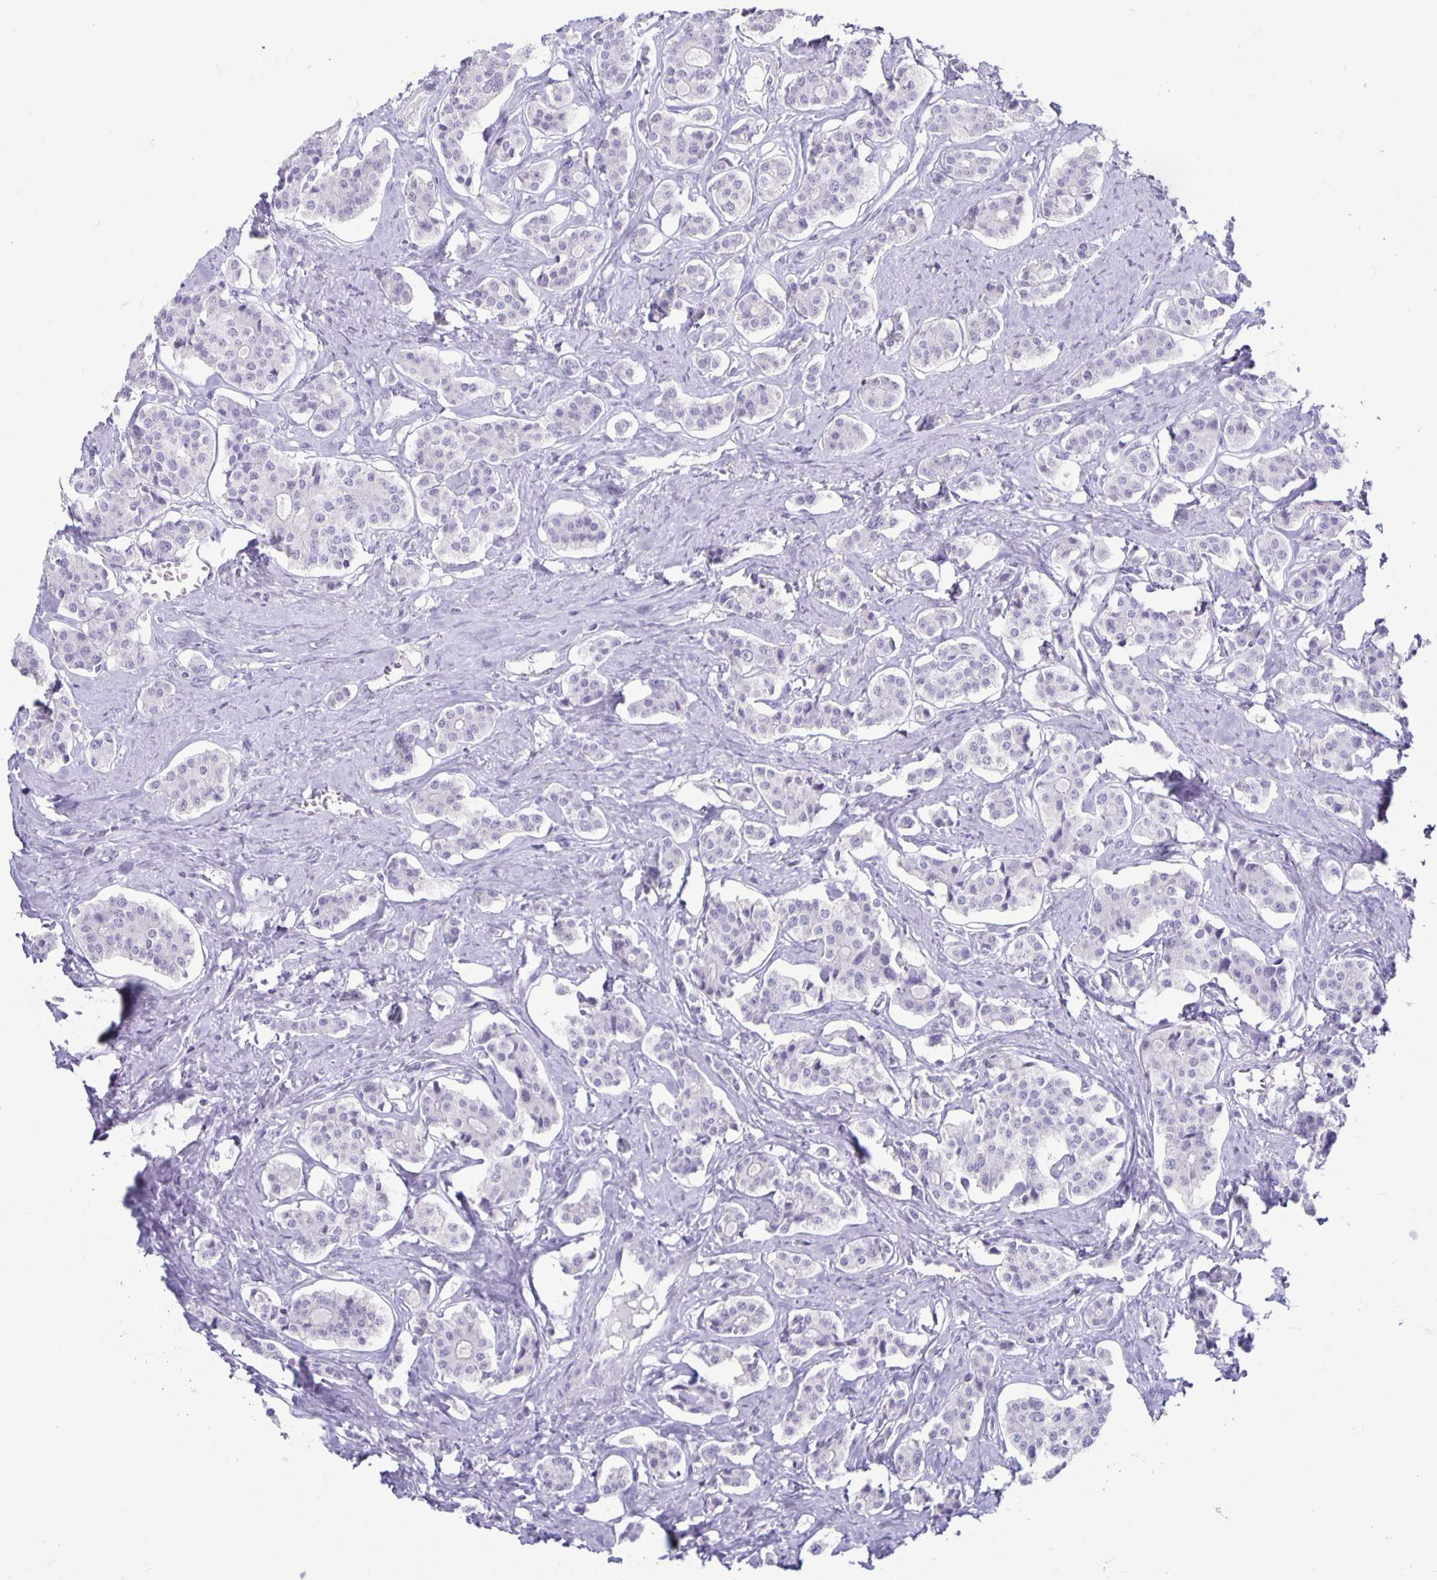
{"staining": {"intensity": "negative", "quantity": "none", "location": "none"}, "tissue": "carcinoid", "cell_type": "Tumor cells", "image_type": "cancer", "snomed": [{"axis": "morphology", "description": "Carcinoid, malignant, NOS"}, {"axis": "topography", "description": "Small intestine"}], "caption": "High power microscopy histopathology image of an immunohistochemistry image of carcinoid, revealing no significant staining in tumor cells.", "gene": "CT45A5", "patient": {"sex": "male", "age": 63}}